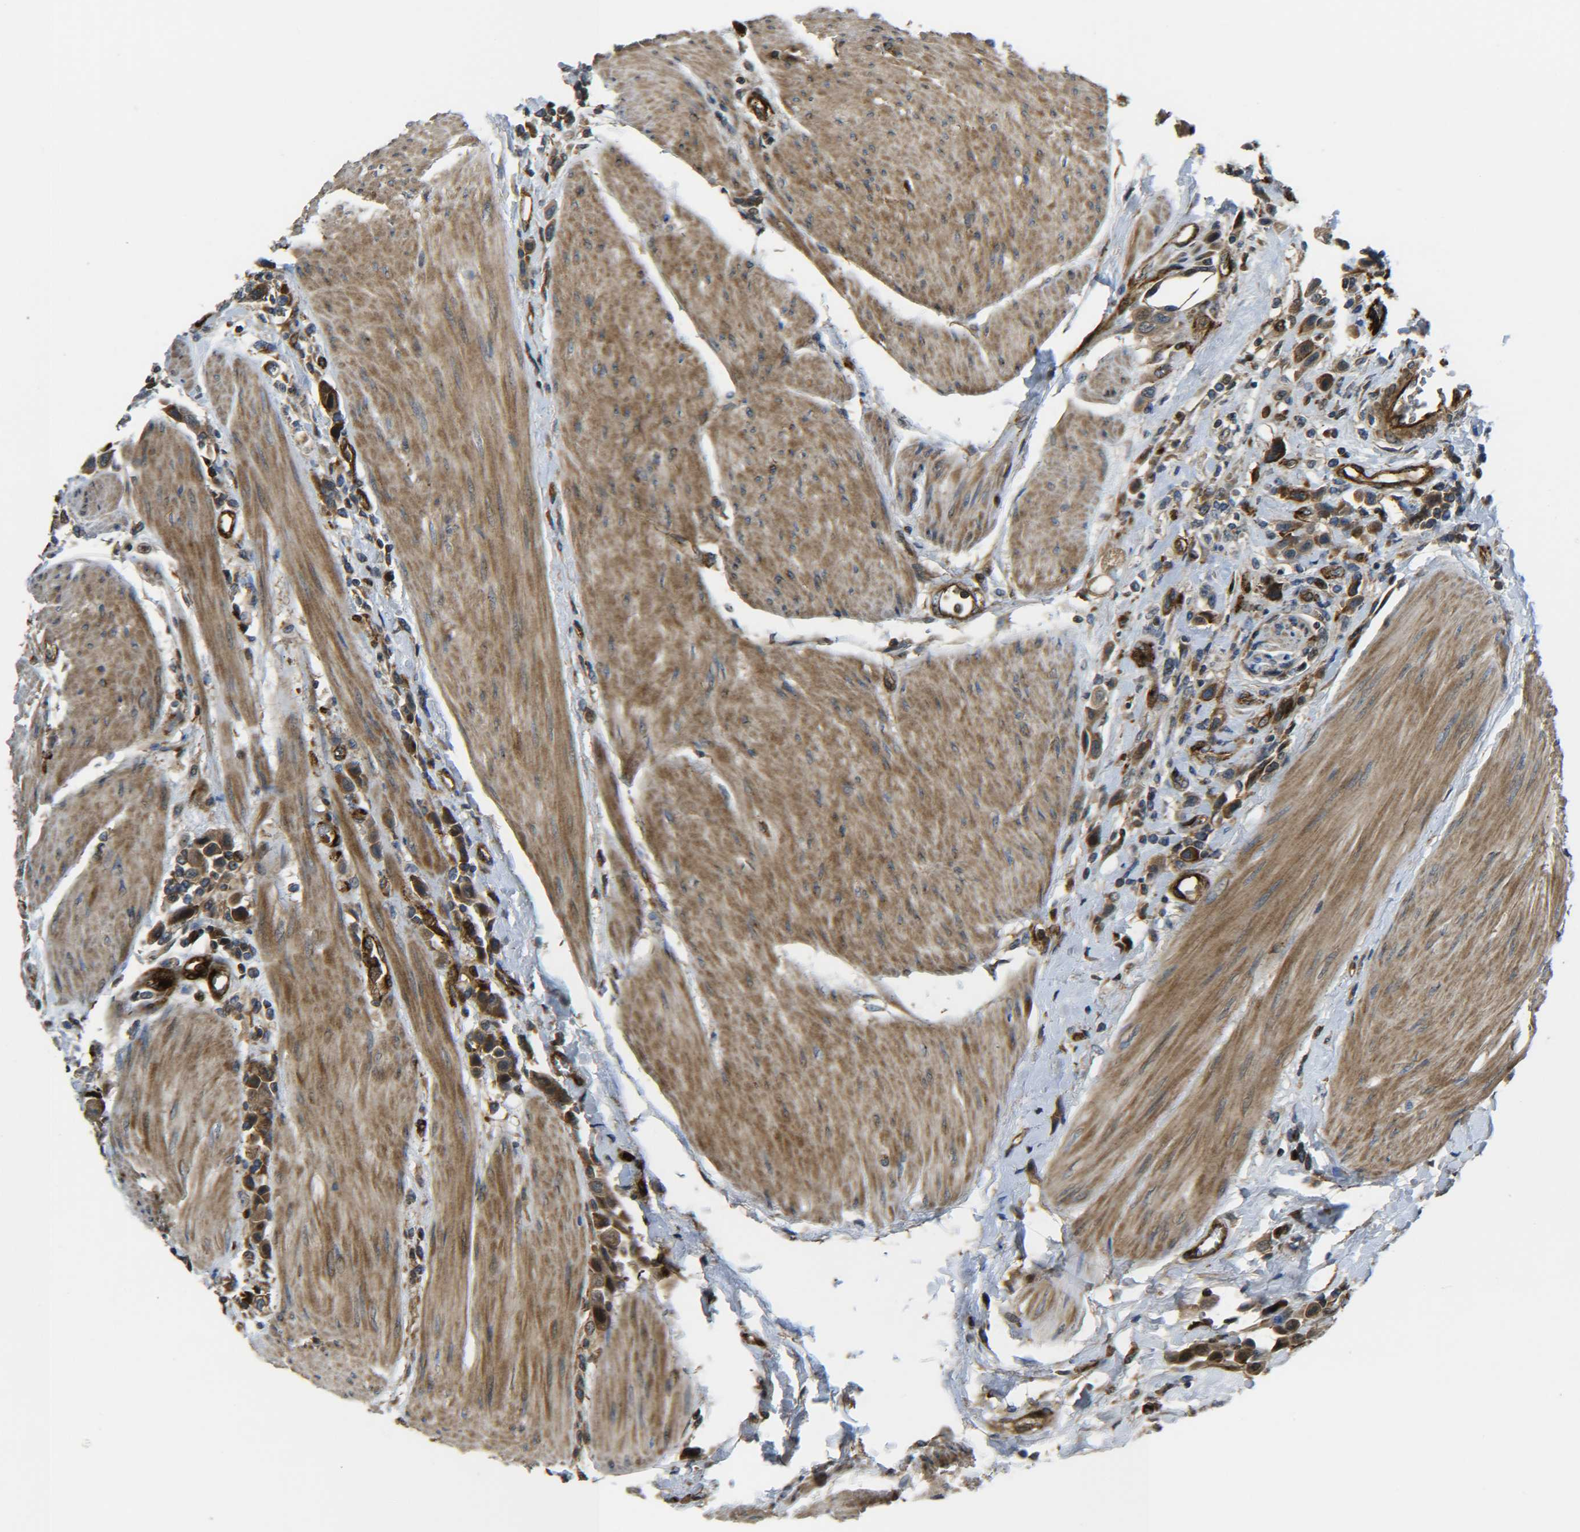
{"staining": {"intensity": "moderate", "quantity": ">75%", "location": "cytoplasmic/membranous"}, "tissue": "urothelial cancer", "cell_type": "Tumor cells", "image_type": "cancer", "snomed": [{"axis": "morphology", "description": "Urothelial carcinoma, High grade"}, {"axis": "topography", "description": "Urinary bladder"}], "caption": "Immunohistochemical staining of urothelial cancer reveals moderate cytoplasmic/membranous protein positivity in approximately >75% of tumor cells.", "gene": "ECE1", "patient": {"sex": "male", "age": 50}}